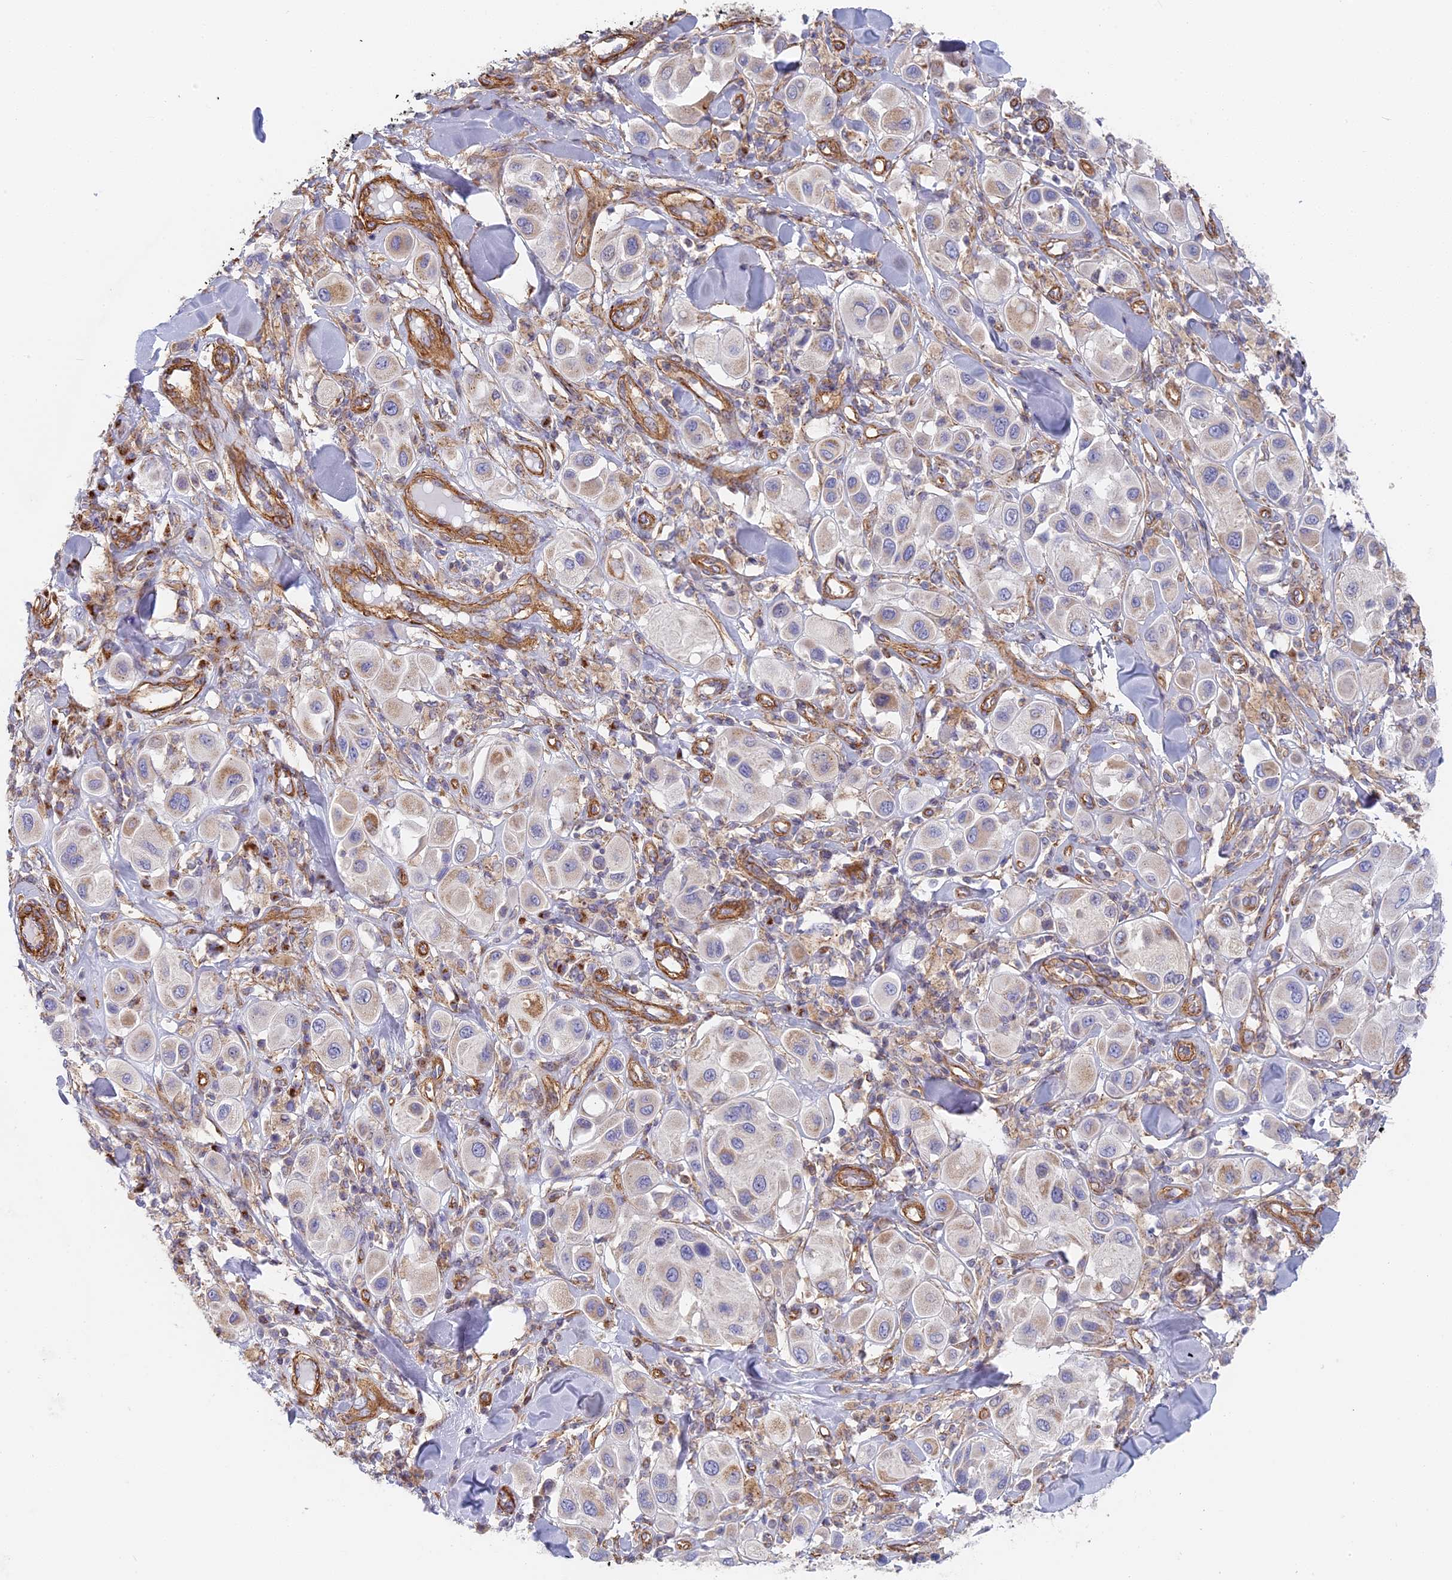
{"staining": {"intensity": "negative", "quantity": "none", "location": "none"}, "tissue": "melanoma", "cell_type": "Tumor cells", "image_type": "cancer", "snomed": [{"axis": "morphology", "description": "Malignant melanoma, Metastatic site"}, {"axis": "topography", "description": "Skin"}], "caption": "Tumor cells show no significant protein positivity in melanoma.", "gene": "DDA1", "patient": {"sex": "male", "age": 41}}